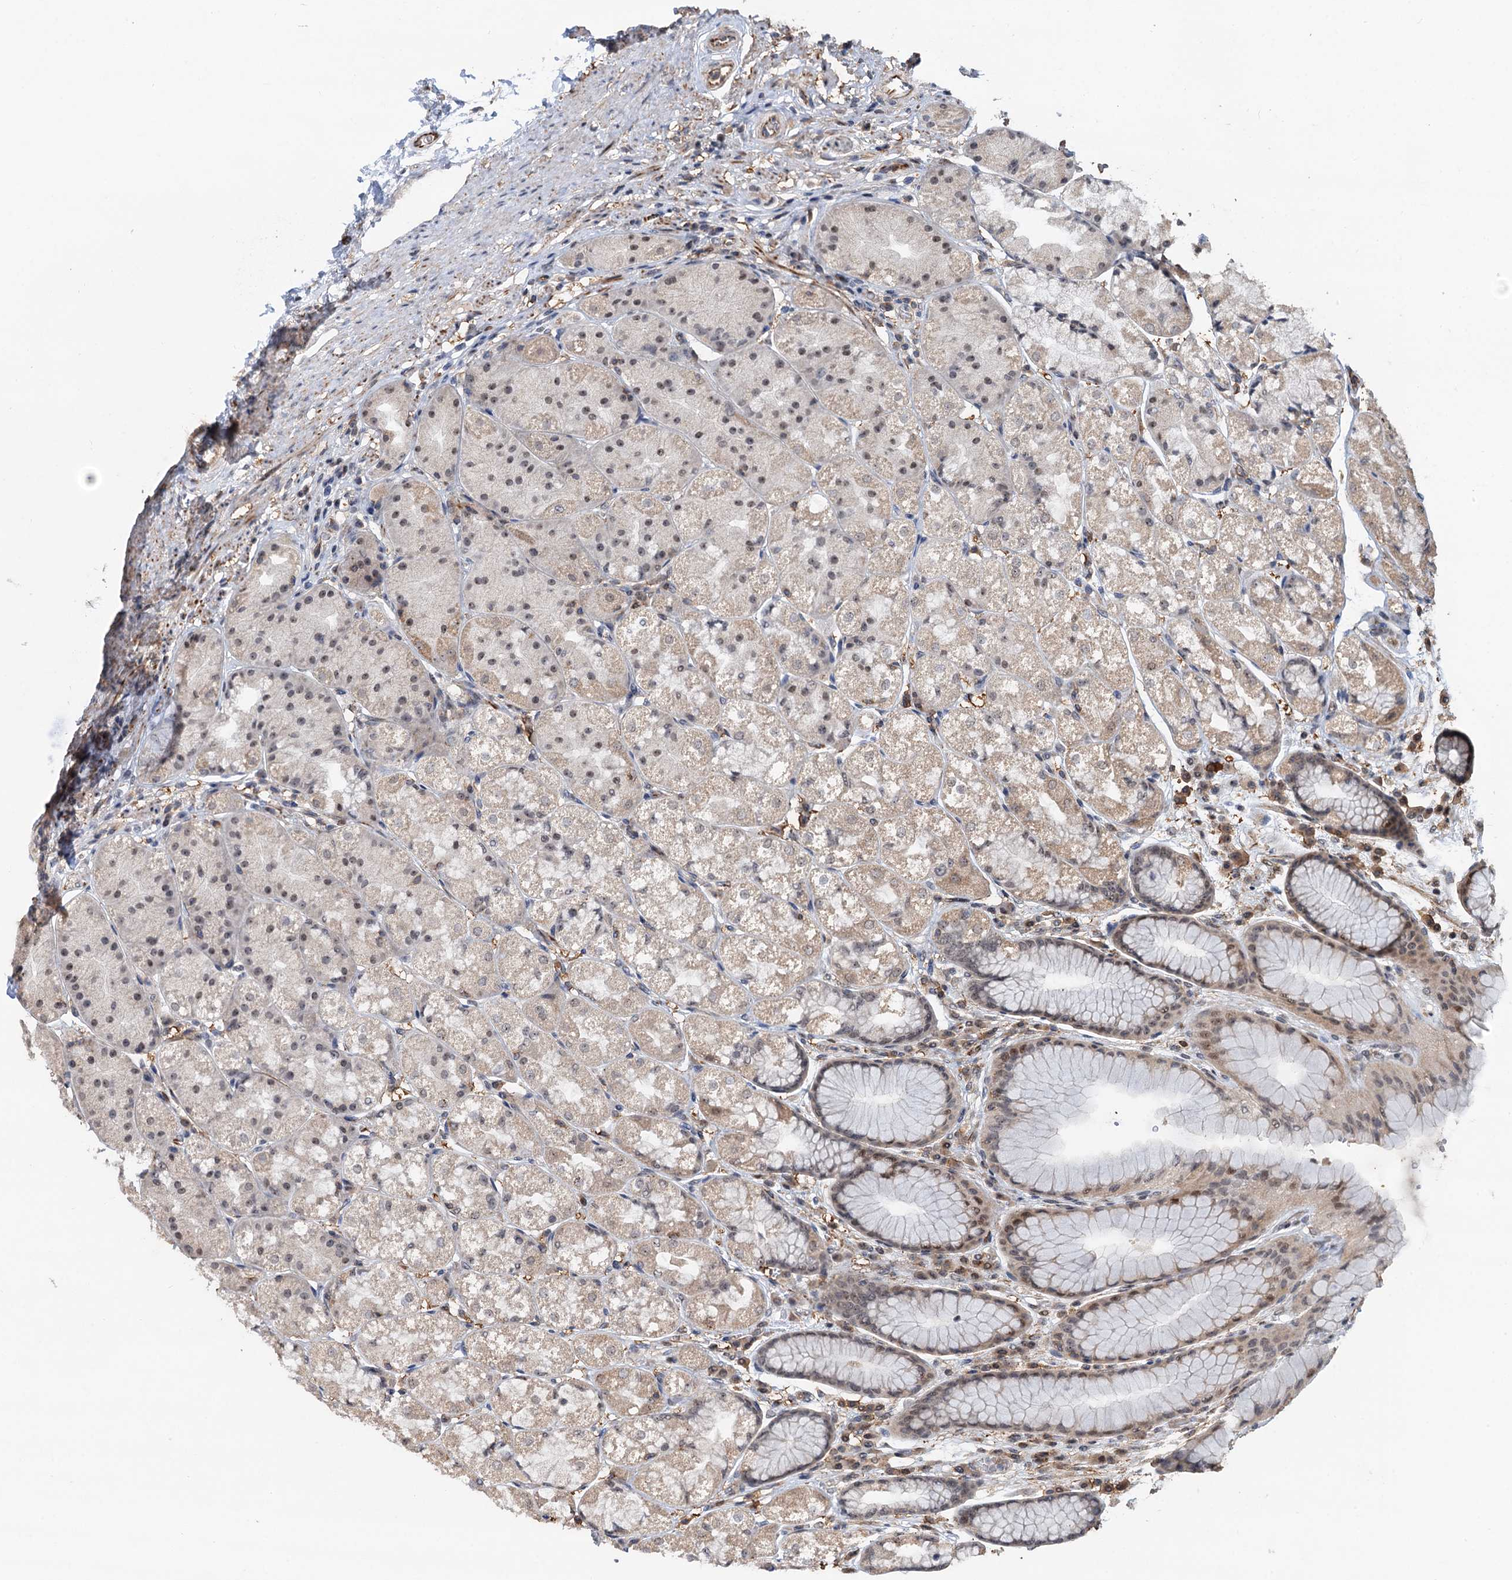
{"staining": {"intensity": "moderate", "quantity": "25%-75%", "location": "cytoplasmic/membranous,nuclear"}, "tissue": "stomach", "cell_type": "Glandular cells", "image_type": "normal", "snomed": [{"axis": "morphology", "description": "Normal tissue, NOS"}, {"axis": "topography", "description": "Stomach"}], "caption": "This photomicrograph demonstrates unremarkable stomach stained with immunohistochemistry to label a protein in brown. The cytoplasmic/membranous,nuclear of glandular cells show moderate positivity for the protein. Nuclei are counter-stained blue.", "gene": "TMA16", "patient": {"sex": "male", "age": 57}}